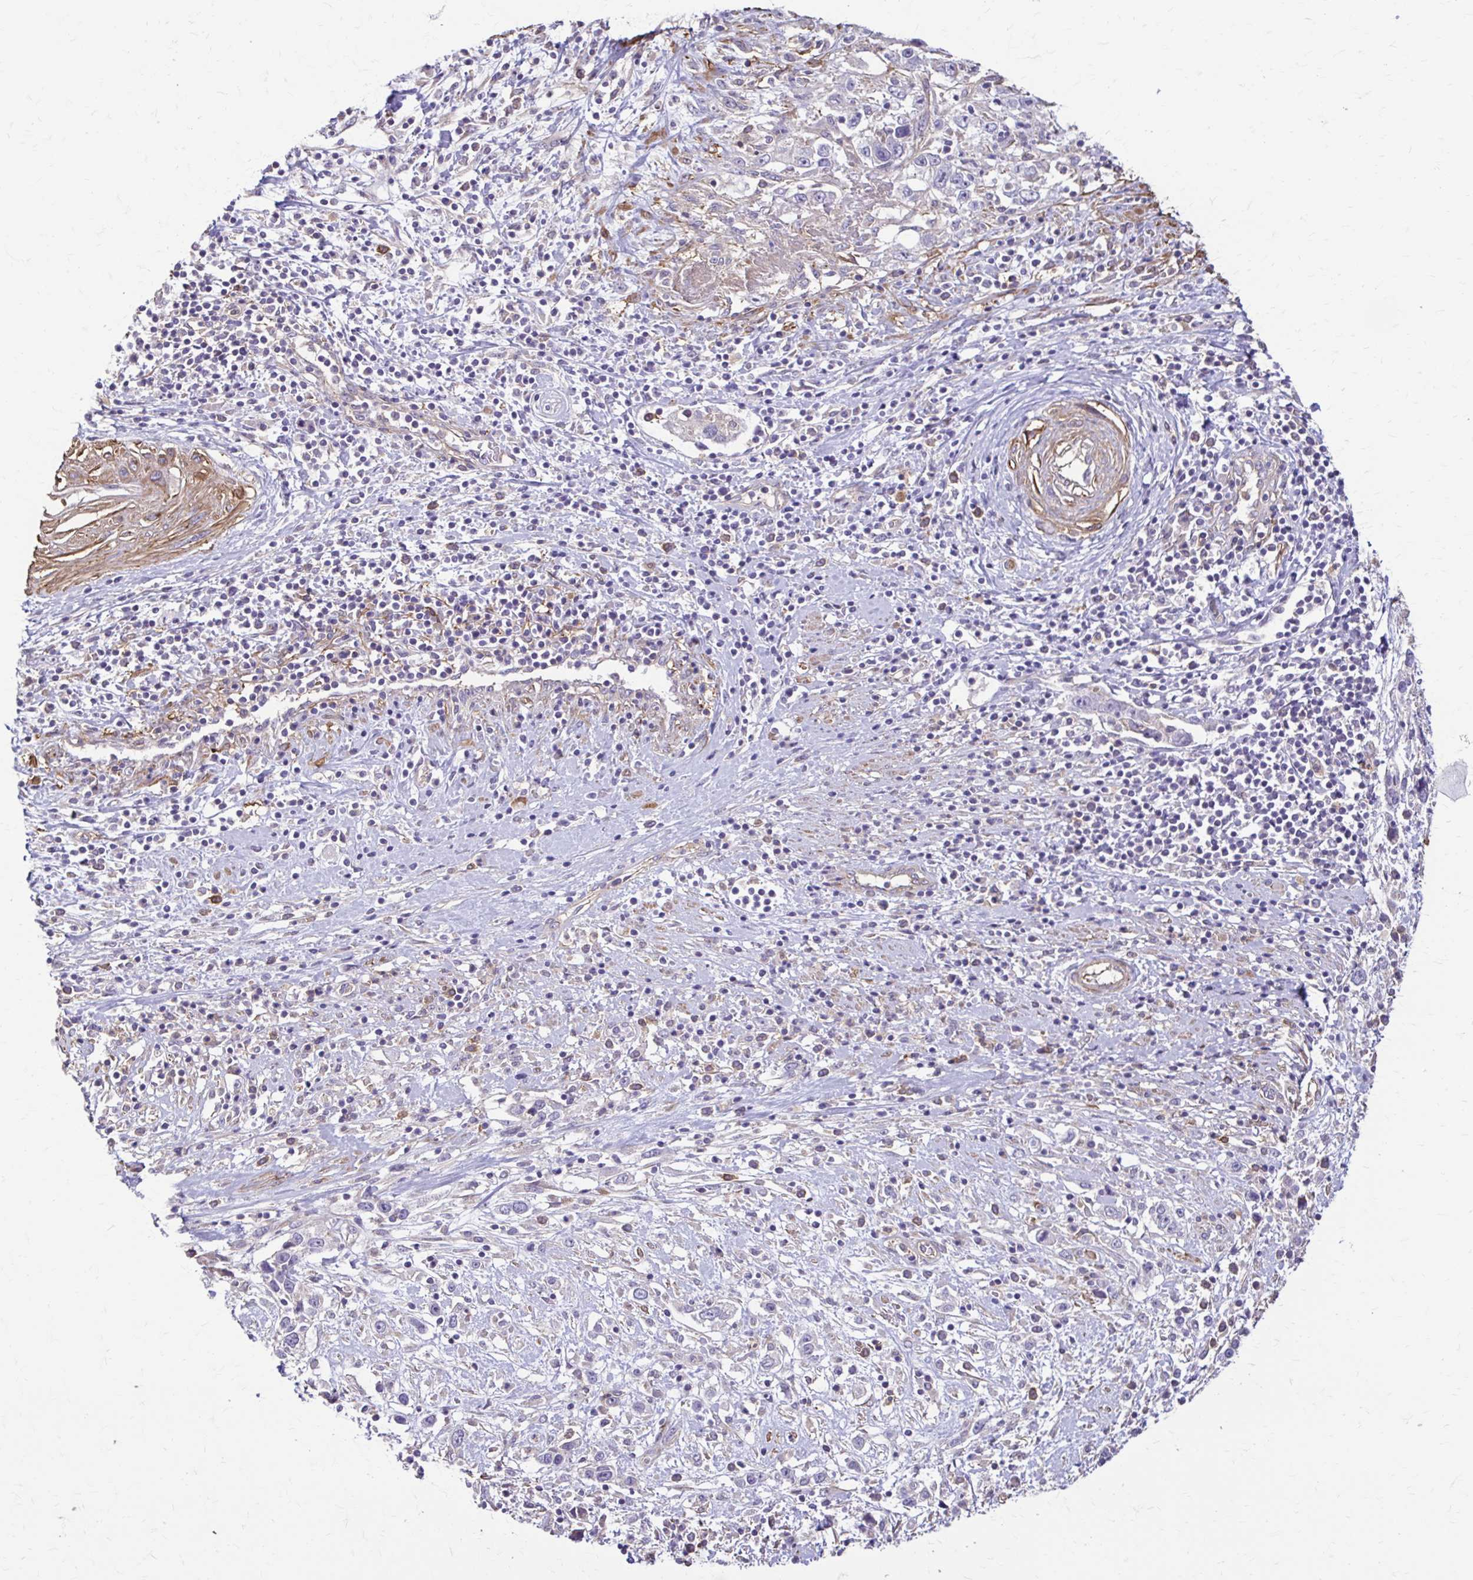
{"staining": {"intensity": "negative", "quantity": "none", "location": "none"}, "tissue": "cervical cancer", "cell_type": "Tumor cells", "image_type": "cancer", "snomed": [{"axis": "morphology", "description": "Adenocarcinoma, NOS"}, {"axis": "topography", "description": "Cervix"}], "caption": "Protein analysis of cervical cancer reveals no significant expression in tumor cells.", "gene": "DSP", "patient": {"sex": "female", "age": 40}}